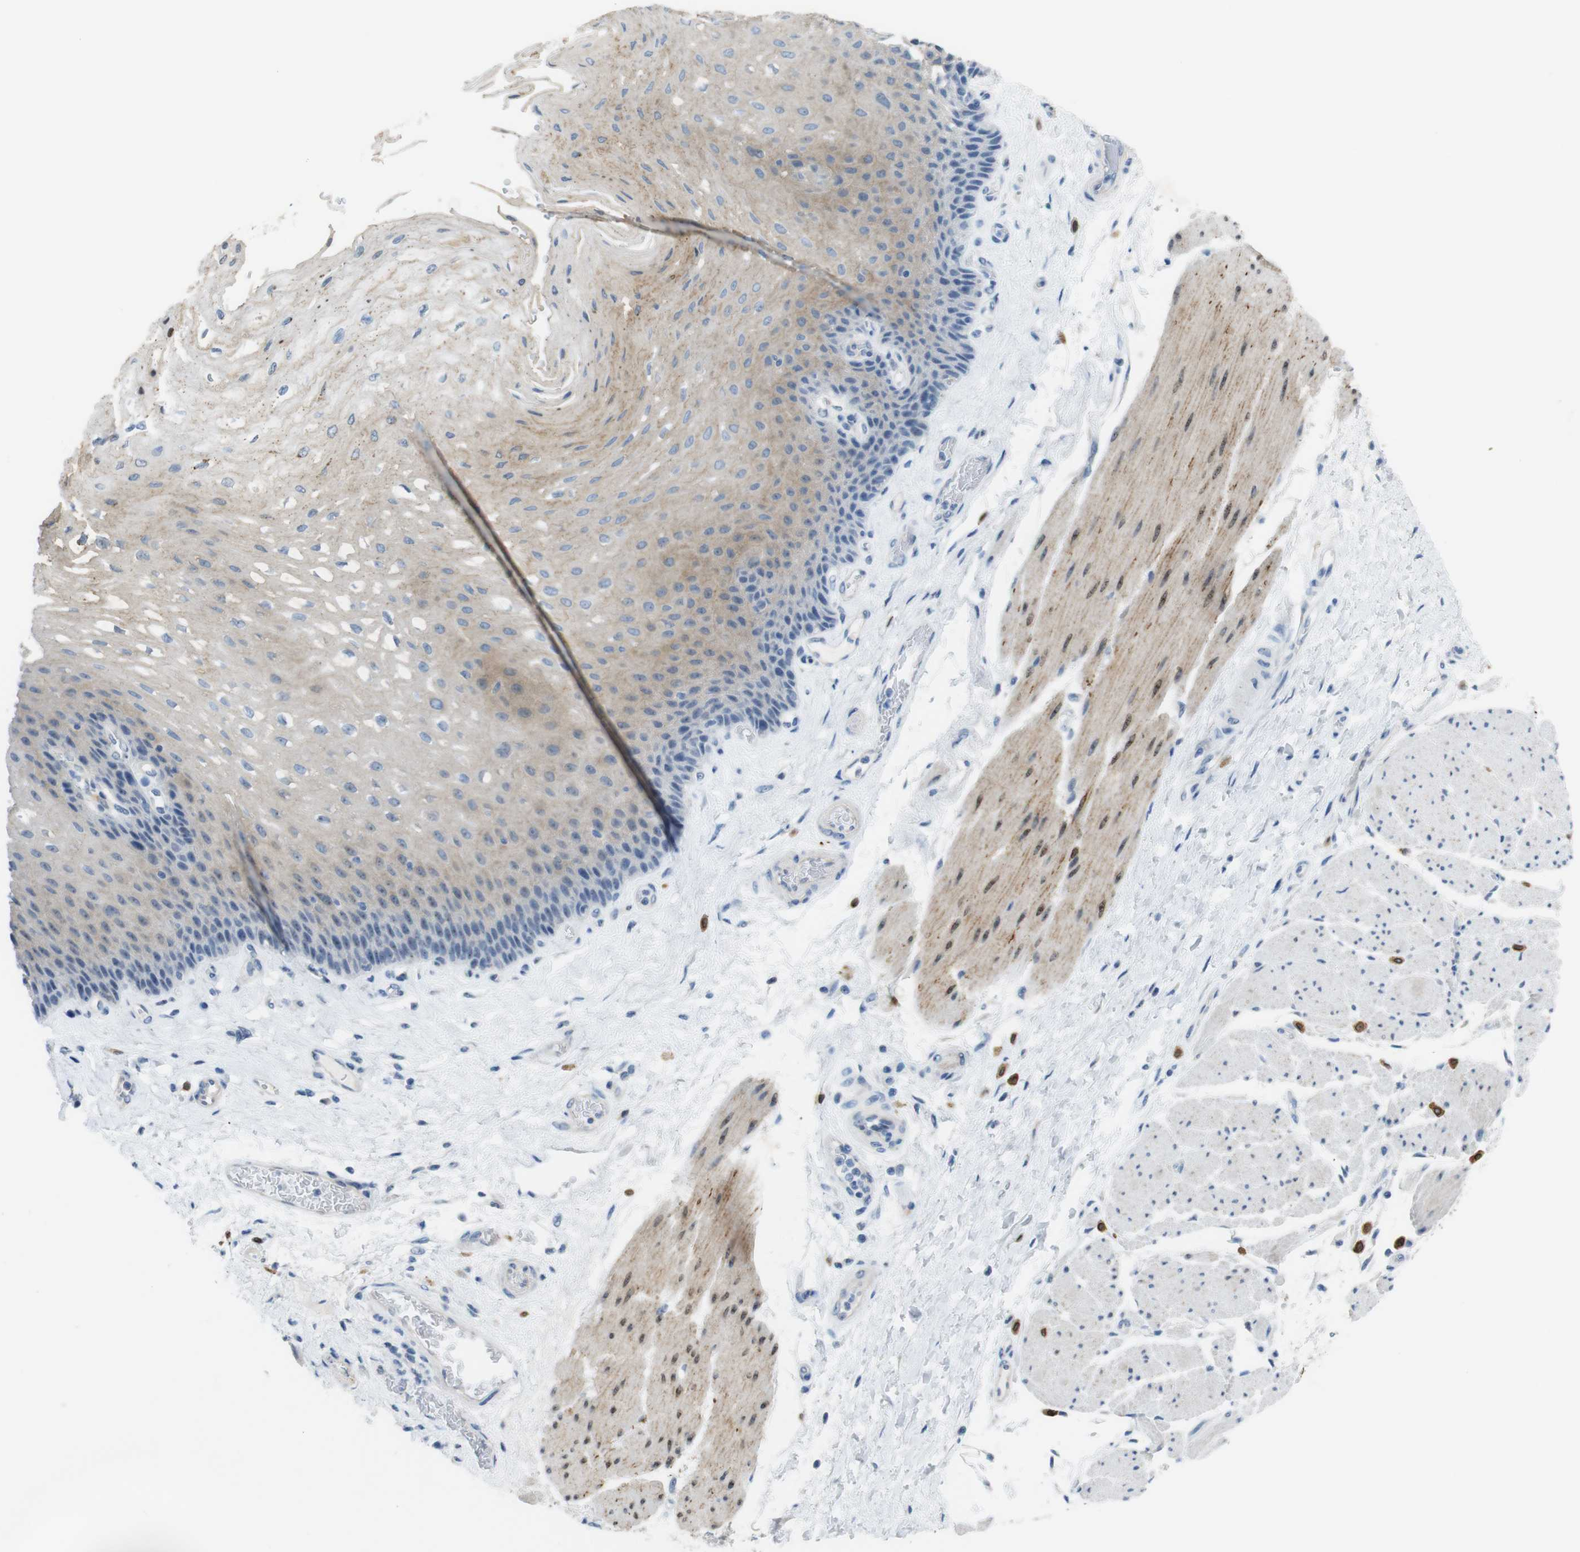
{"staining": {"intensity": "weak", "quantity": ">75%", "location": "cytoplasmic/membranous"}, "tissue": "esophagus", "cell_type": "Squamous epithelial cells", "image_type": "normal", "snomed": [{"axis": "morphology", "description": "Normal tissue, NOS"}, {"axis": "topography", "description": "Esophagus"}], "caption": "Normal esophagus was stained to show a protein in brown. There is low levels of weak cytoplasmic/membranous staining in about >75% of squamous epithelial cells. (DAB (3,3'-diaminobenzidine) = brown stain, brightfield microscopy at high magnification).", "gene": "TJP3", "patient": {"sex": "female", "age": 72}}